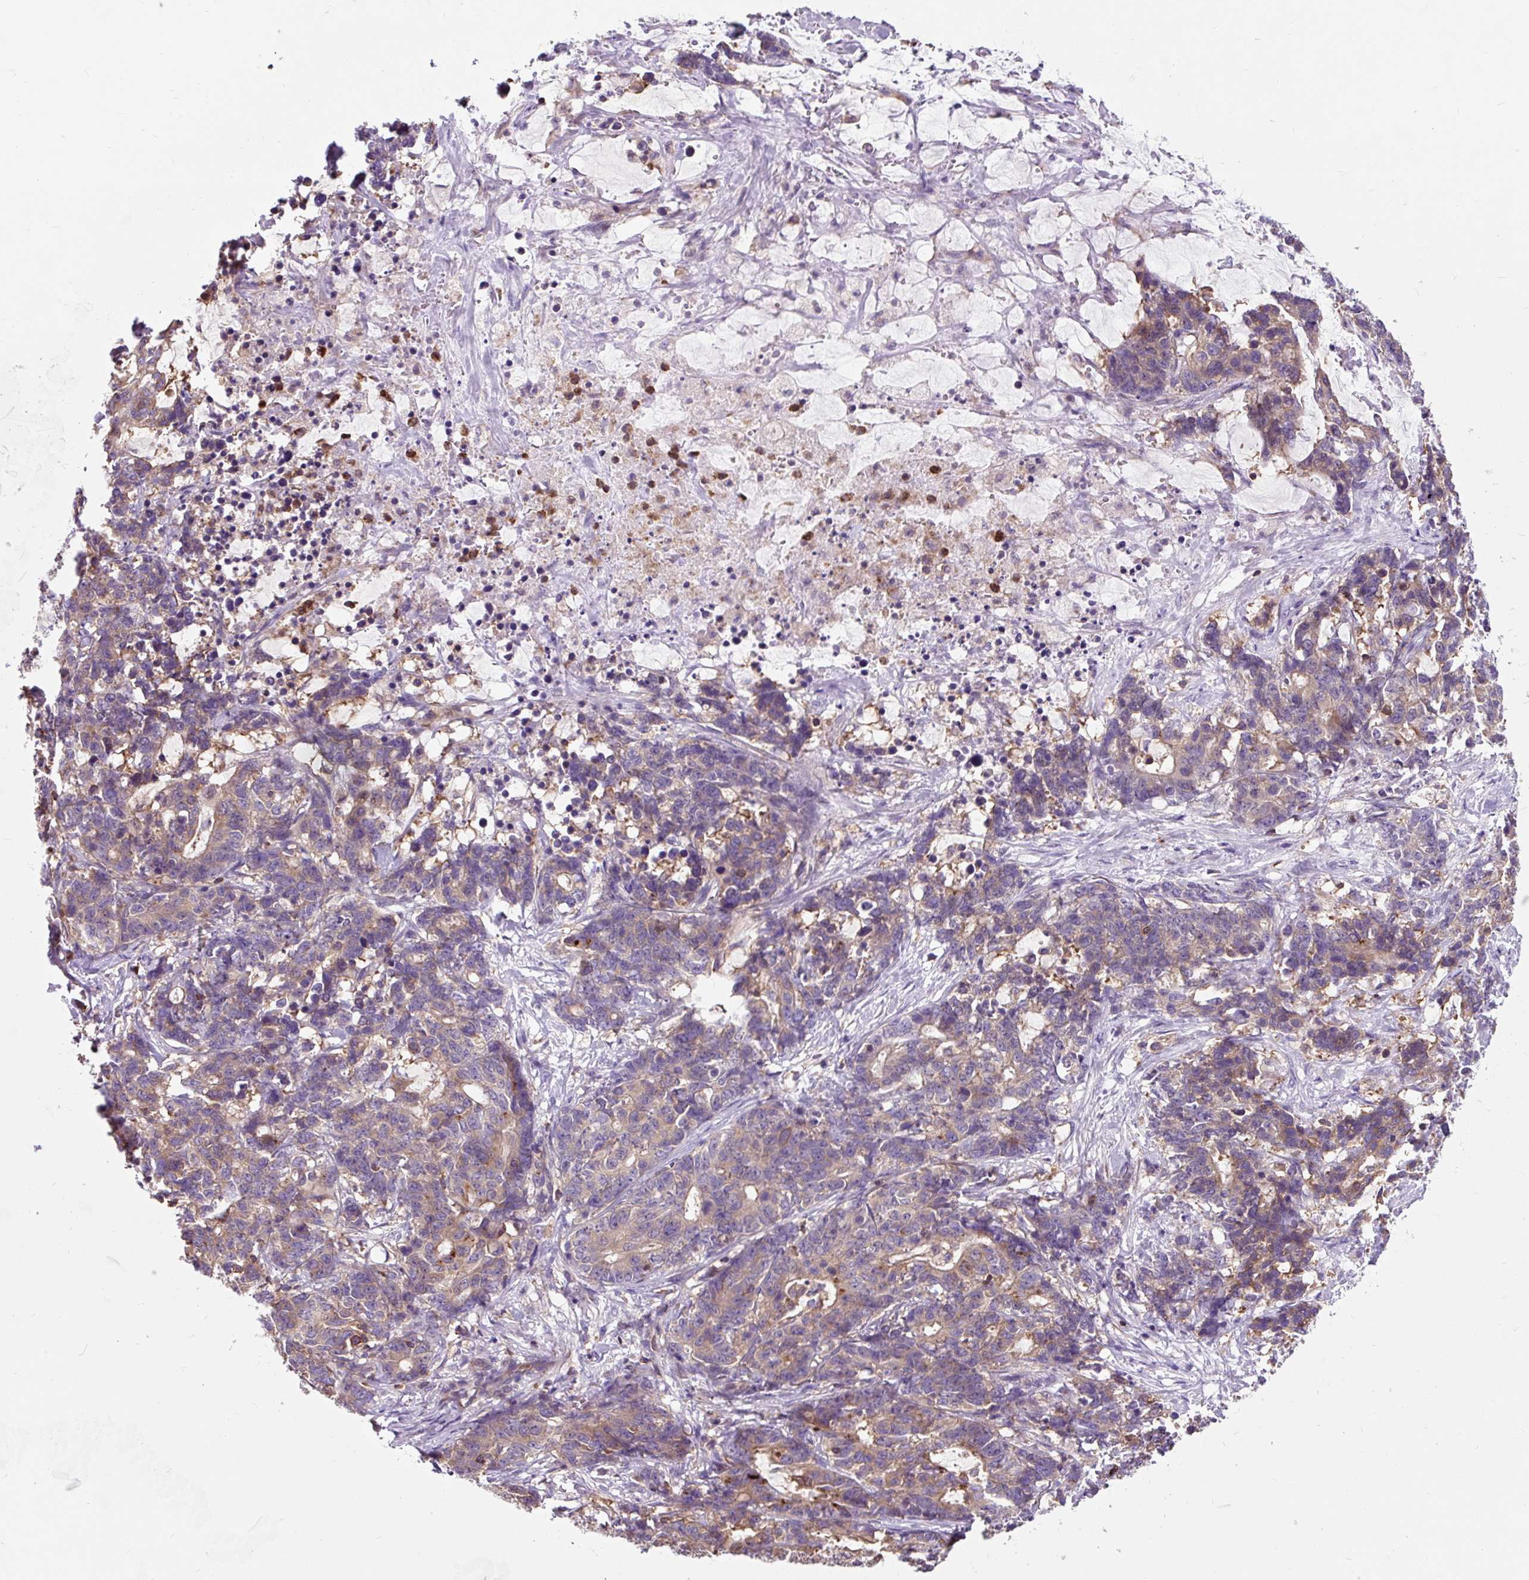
{"staining": {"intensity": "weak", "quantity": "25%-75%", "location": "cytoplasmic/membranous"}, "tissue": "stomach cancer", "cell_type": "Tumor cells", "image_type": "cancer", "snomed": [{"axis": "morphology", "description": "Normal tissue, NOS"}, {"axis": "morphology", "description": "Adenocarcinoma, NOS"}, {"axis": "topography", "description": "Stomach"}], "caption": "Approximately 25%-75% of tumor cells in stomach adenocarcinoma exhibit weak cytoplasmic/membranous protein expression as visualized by brown immunohistochemical staining.", "gene": "CISD3", "patient": {"sex": "female", "age": 64}}